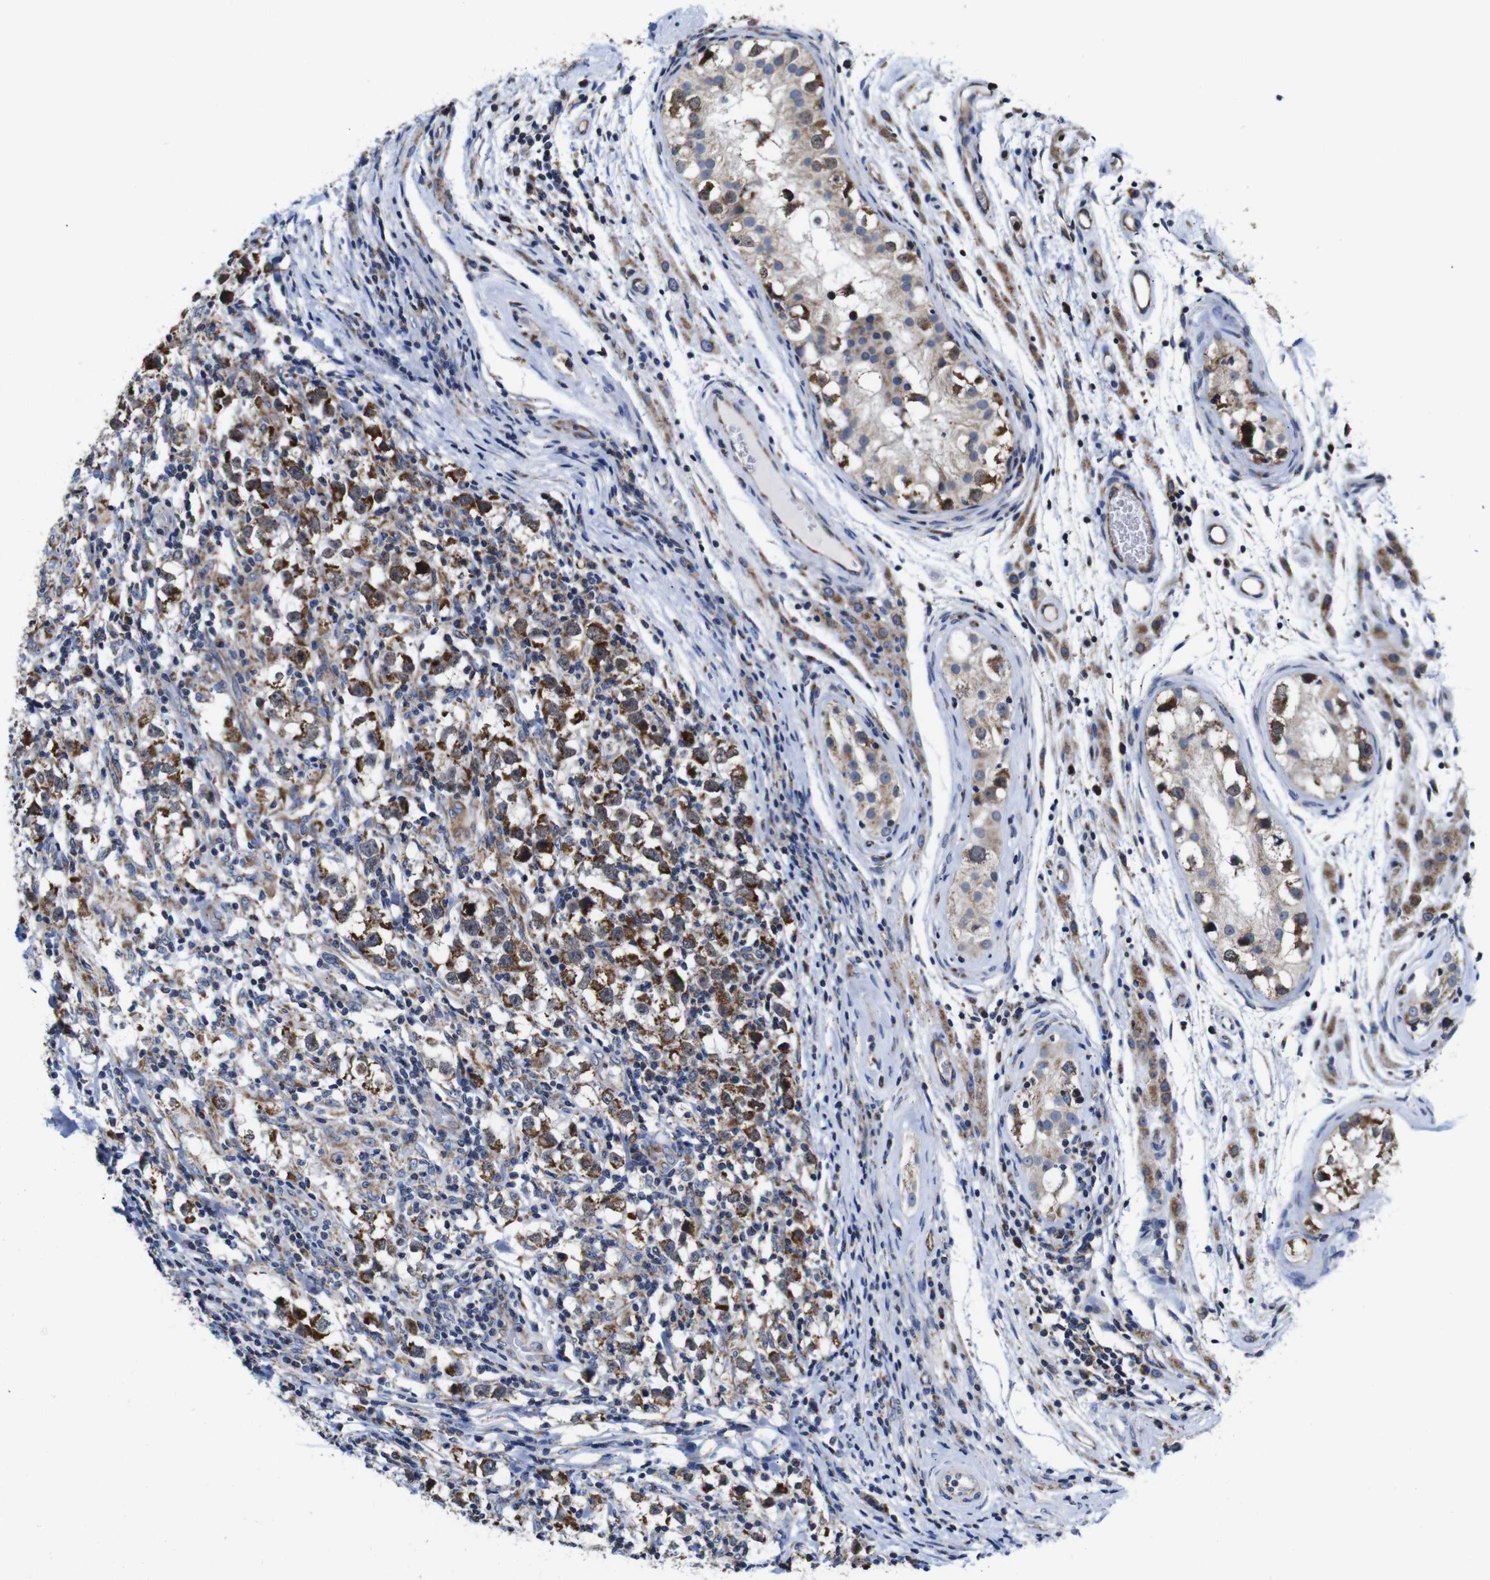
{"staining": {"intensity": "moderate", "quantity": ">75%", "location": "cytoplasmic/membranous"}, "tissue": "testis cancer", "cell_type": "Tumor cells", "image_type": "cancer", "snomed": [{"axis": "morphology", "description": "Carcinoma, Embryonal, NOS"}, {"axis": "topography", "description": "Testis"}], "caption": "The photomicrograph displays staining of testis cancer (embryonal carcinoma), revealing moderate cytoplasmic/membranous protein staining (brown color) within tumor cells.", "gene": "C17orf80", "patient": {"sex": "male", "age": 21}}